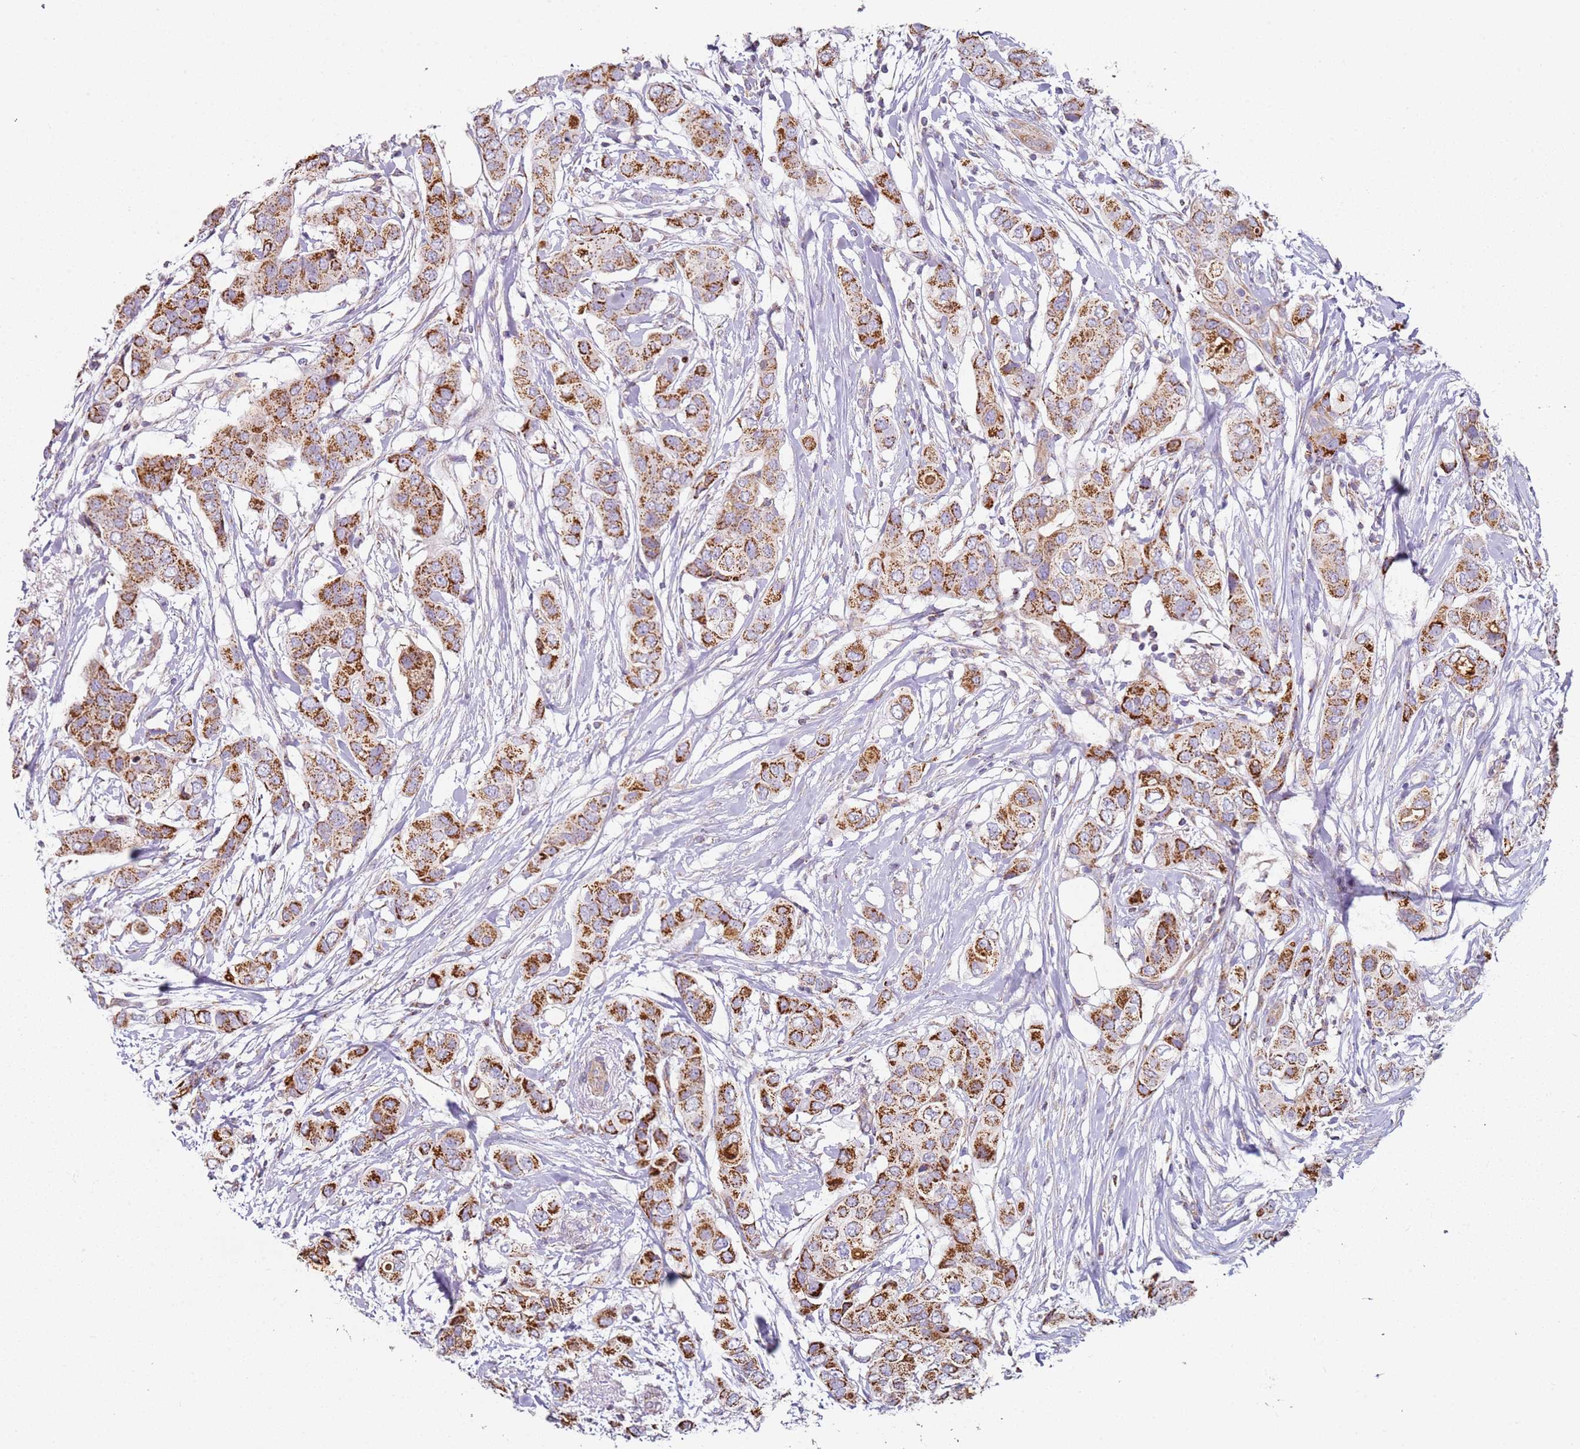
{"staining": {"intensity": "moderate", "quantity": ">75%", "location": "cytoplasmic/membranous"}, "tissue": "breast cancer", "cell_type": "Tumor cells", "image_type": "cancer", "snomed": [{"axis": "morphology", "description": "Lobular carcinoma"}, {"axis": "topography", "description": "Breast"}], "caption": "Immunohistochemistry (IHC) micrograph of human breast cancer (lobular carcinoma) stained for a protein (brown), which exhibits medium levels of moderate cytoplasmic/membranous expression in about >75% of tumor cells.", "gene": "ALS2", "patient": {"sex": "female", "age": 51}}